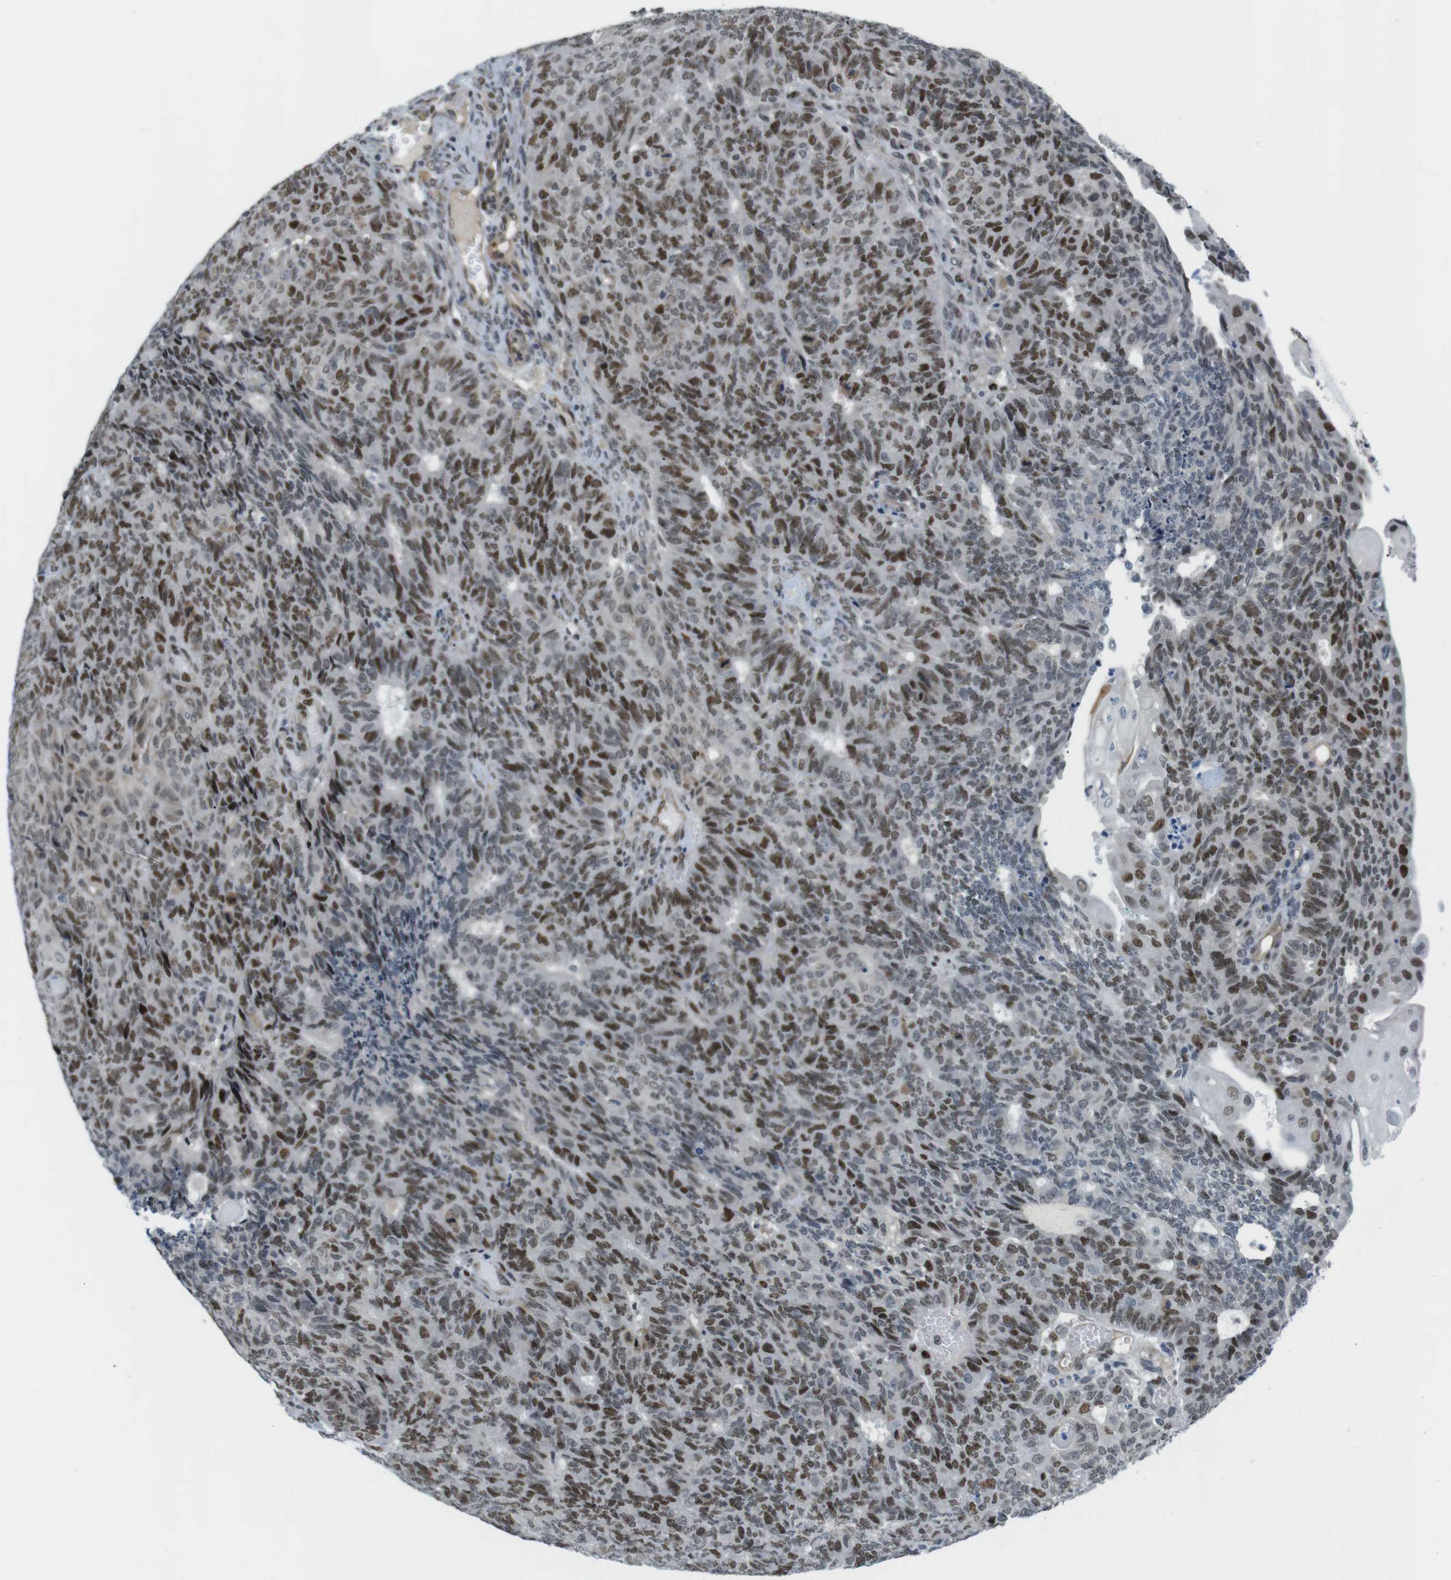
{"staining": {"intensity": "moderate", "quantity": ">75%", "location": "nuclear"}, "tissue": "endometrial cancer", "cell_type": "Tumor cells", "image_type": "cancer", "snomed": [{"axis": "morphology", "description": "Adenocarcinoma, NOS"}, {"axis": "topography", "description": "Endometrium"}], "caption": "Endometrial adenocarcinoma was stained to show a protein in brown. There is medium levels of moderate nuclear expression in about >75% of tumor cells. (brown staining indicates protein expression, while blue staining denotes nuclei).", "gene": "SMCO2", "patient": {"sex": "female", "age": 32}}